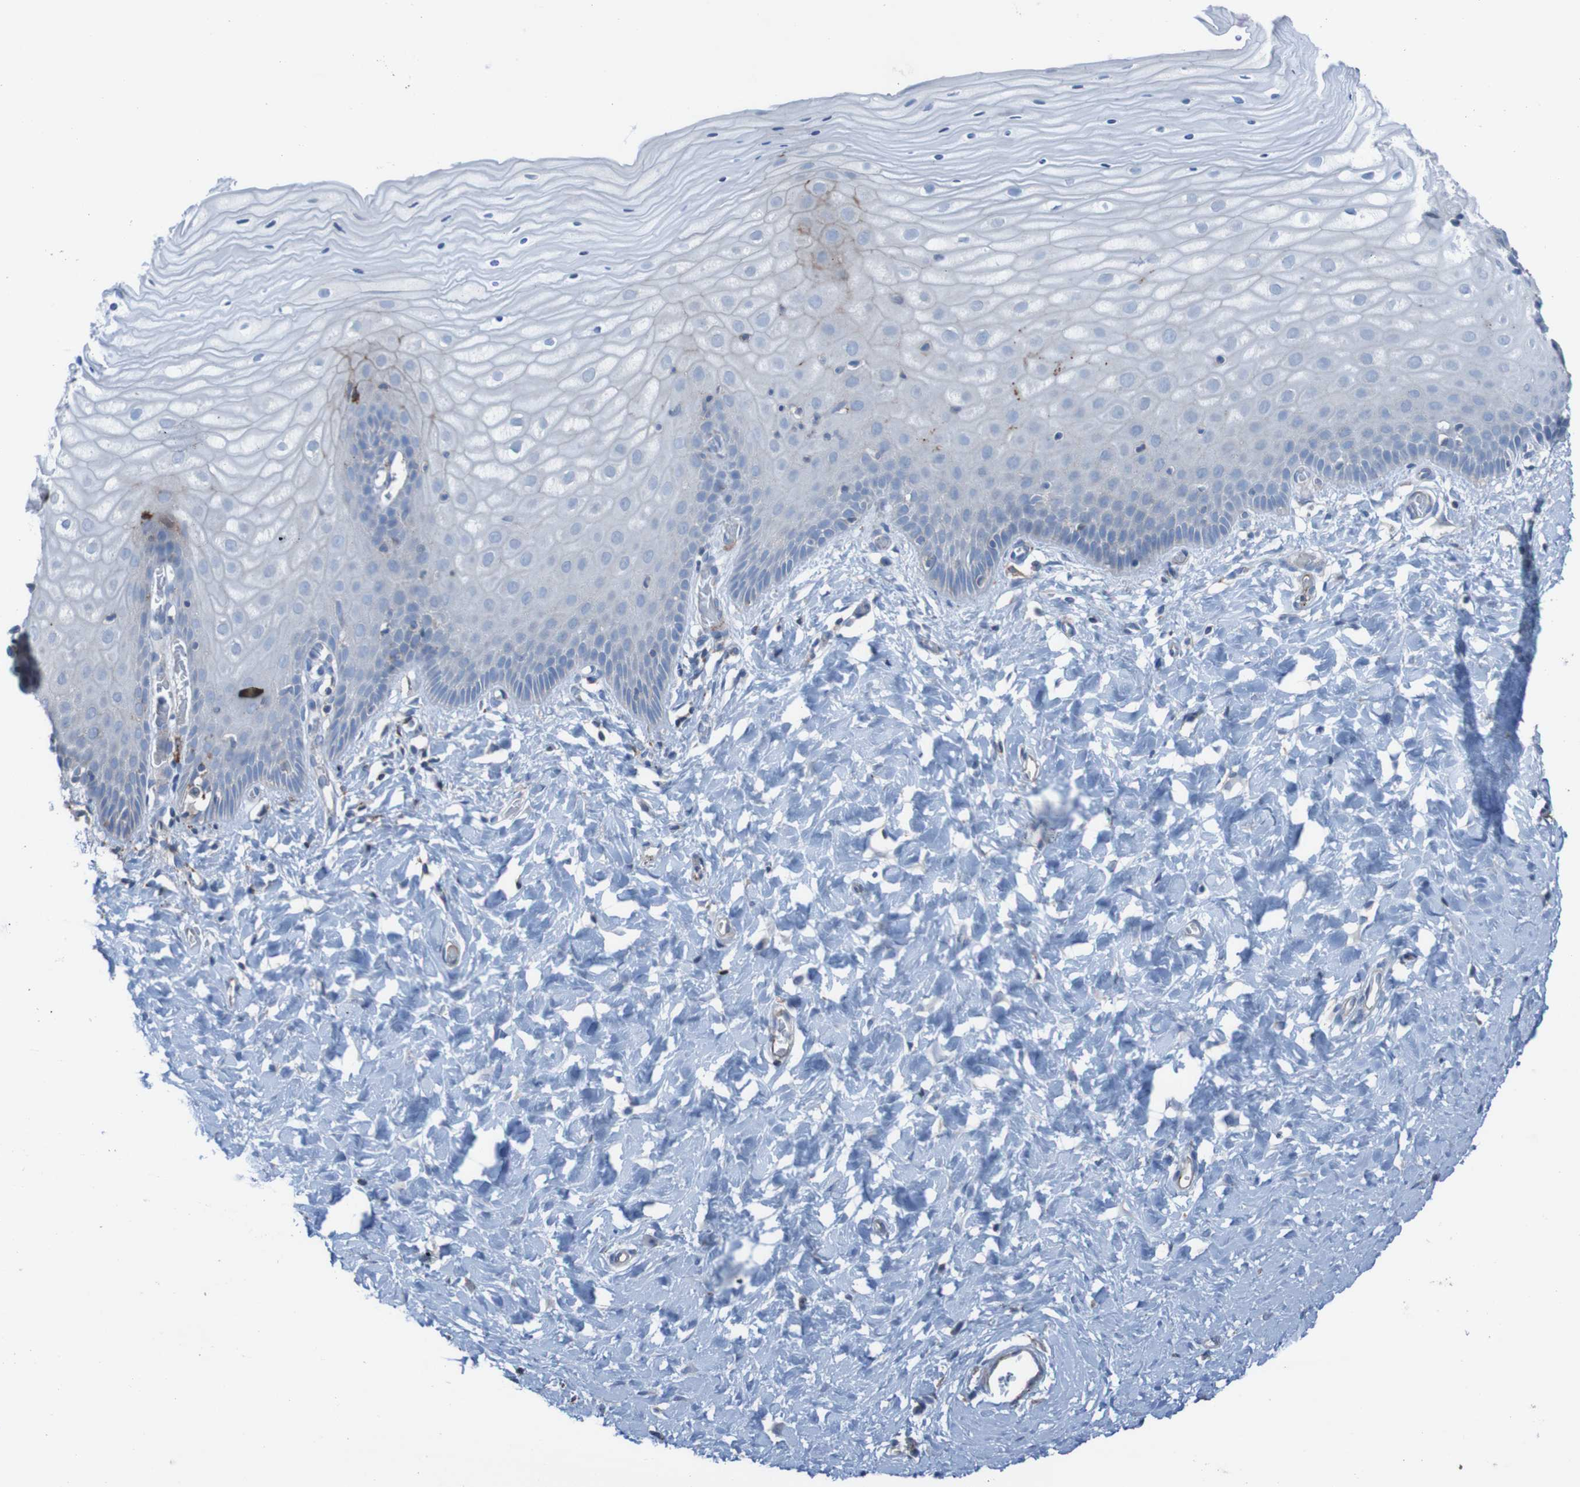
{"staining": {"intensity": "weak", "quantity": "<25%", "location": "cytoplasmic/membranous"}, "tissue": "cervix", "cell_type": "Glandular cells", "image_type": "normal", "snomed": [{"axis": "morphology", "description": "Normal tissue, NOS"}, {"axis": "topography", "description": "Cervix"}], "caption": "Immunohistochemical staining of unremarkable human cervix exhibits no significant staining in glandular cells. Brightfield microscopy of immunohistochemistry stained with DAB (brown) and hematoxylin (blue), captured at high magnification.", "gene": "RNF182", "patient": {"sex": "female", "age": 55}}